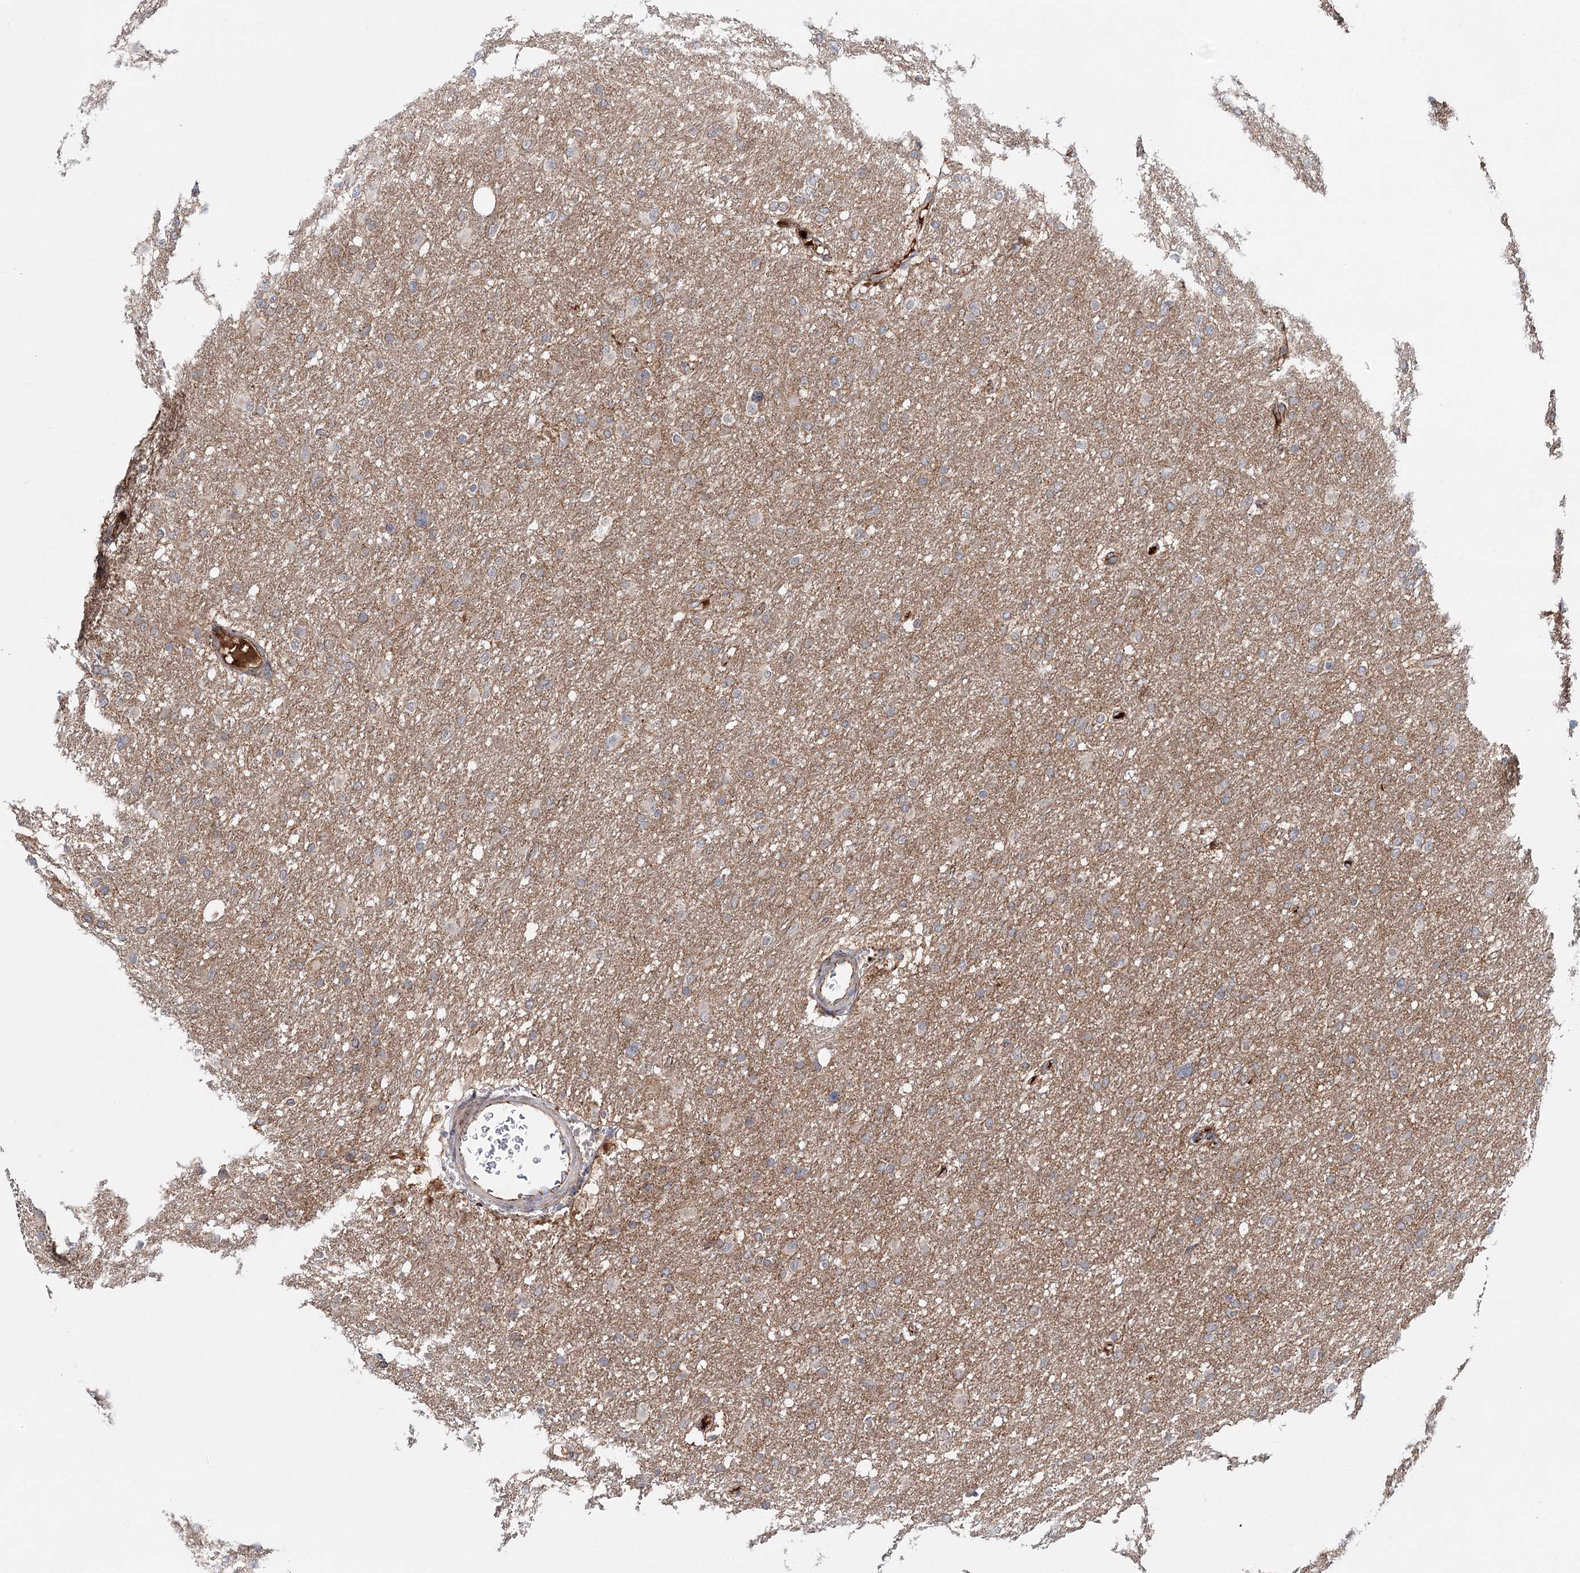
{"staining": {"intensity": "weak", "quantity": "25%-75%", "location": "cytoplasmic/membranous"}, "tissue": "glioma", "cell_type": "Tumor cells", "image_type": "cancer", "snomed": [{"axis": "morphology", "description": "Glioma, malignant, High grade"}, {"axis": "topography", "description": "Cerebral cortex"}], "caption": "Weak cytoplasmic/membranous protein staining is appreciated in about 25%-75% of tumor cells in high-grade glioma (malignant). Immunohistochemistry (ihc) stains the protein of interest in brown and the nuclei are stained blue.", "gene": "PKP4", "patient": {"sex": "female", "age": 36}}